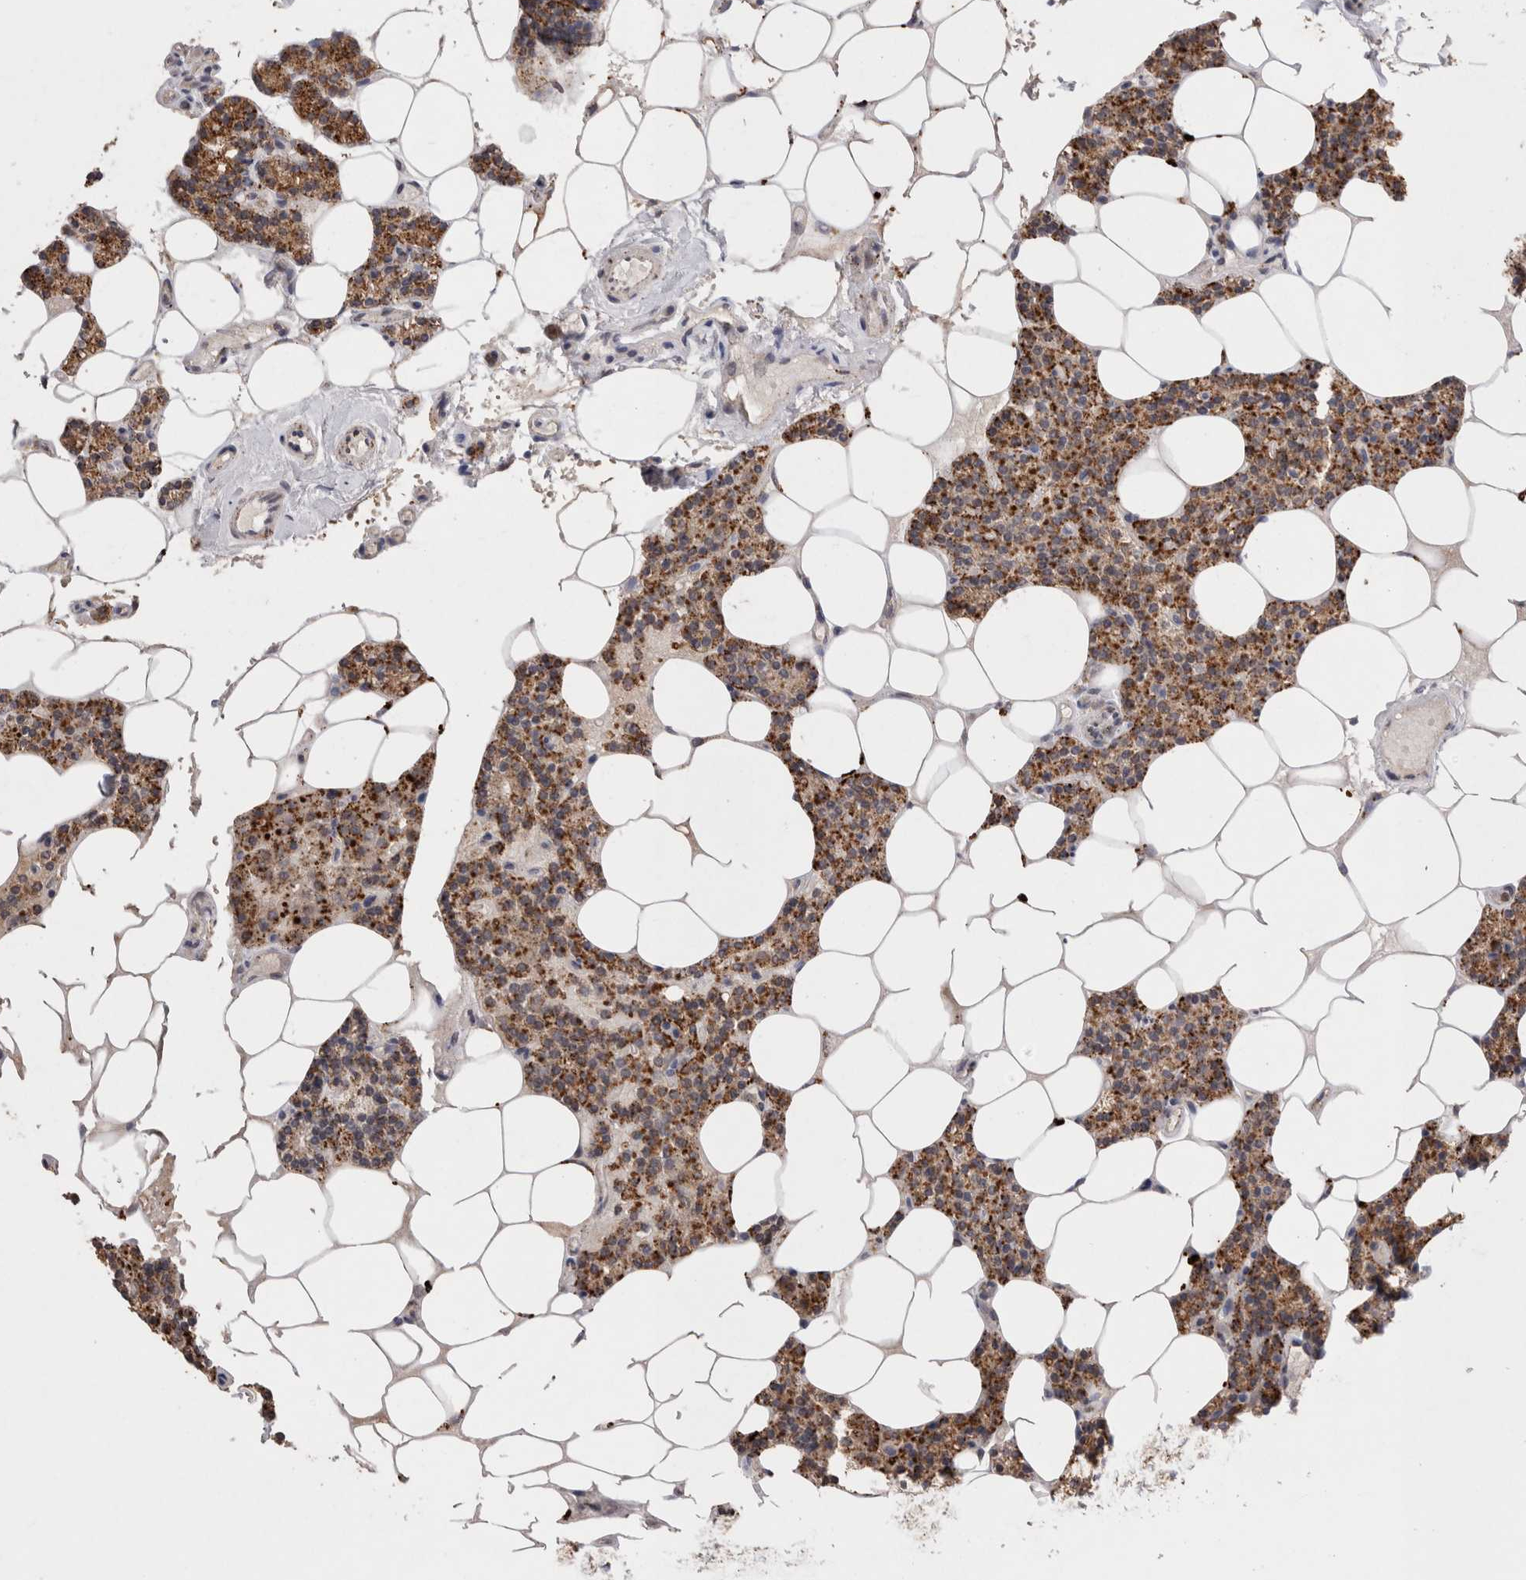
{"staining": {"intensity": "strong", "quantity": ">75%", "location": "cytoplasmic/membranous"}, "tissue": "parathyroid gland", "cell_type": "Glandular cells", "image_type": "normal", "snomed": [{"axis": "morphology", "description": "Normal tissue, NOS"}, {"axis": "topography", "description": "Parathyroid gland"}], "caption": "Protein expression analysis of normal human parathyroid gland reveals strong cytoplasmic/membranous positivity in about >75% of glandular cells.", "gene": "CTSA", "patient": {"sex": "male", "age": 75}}